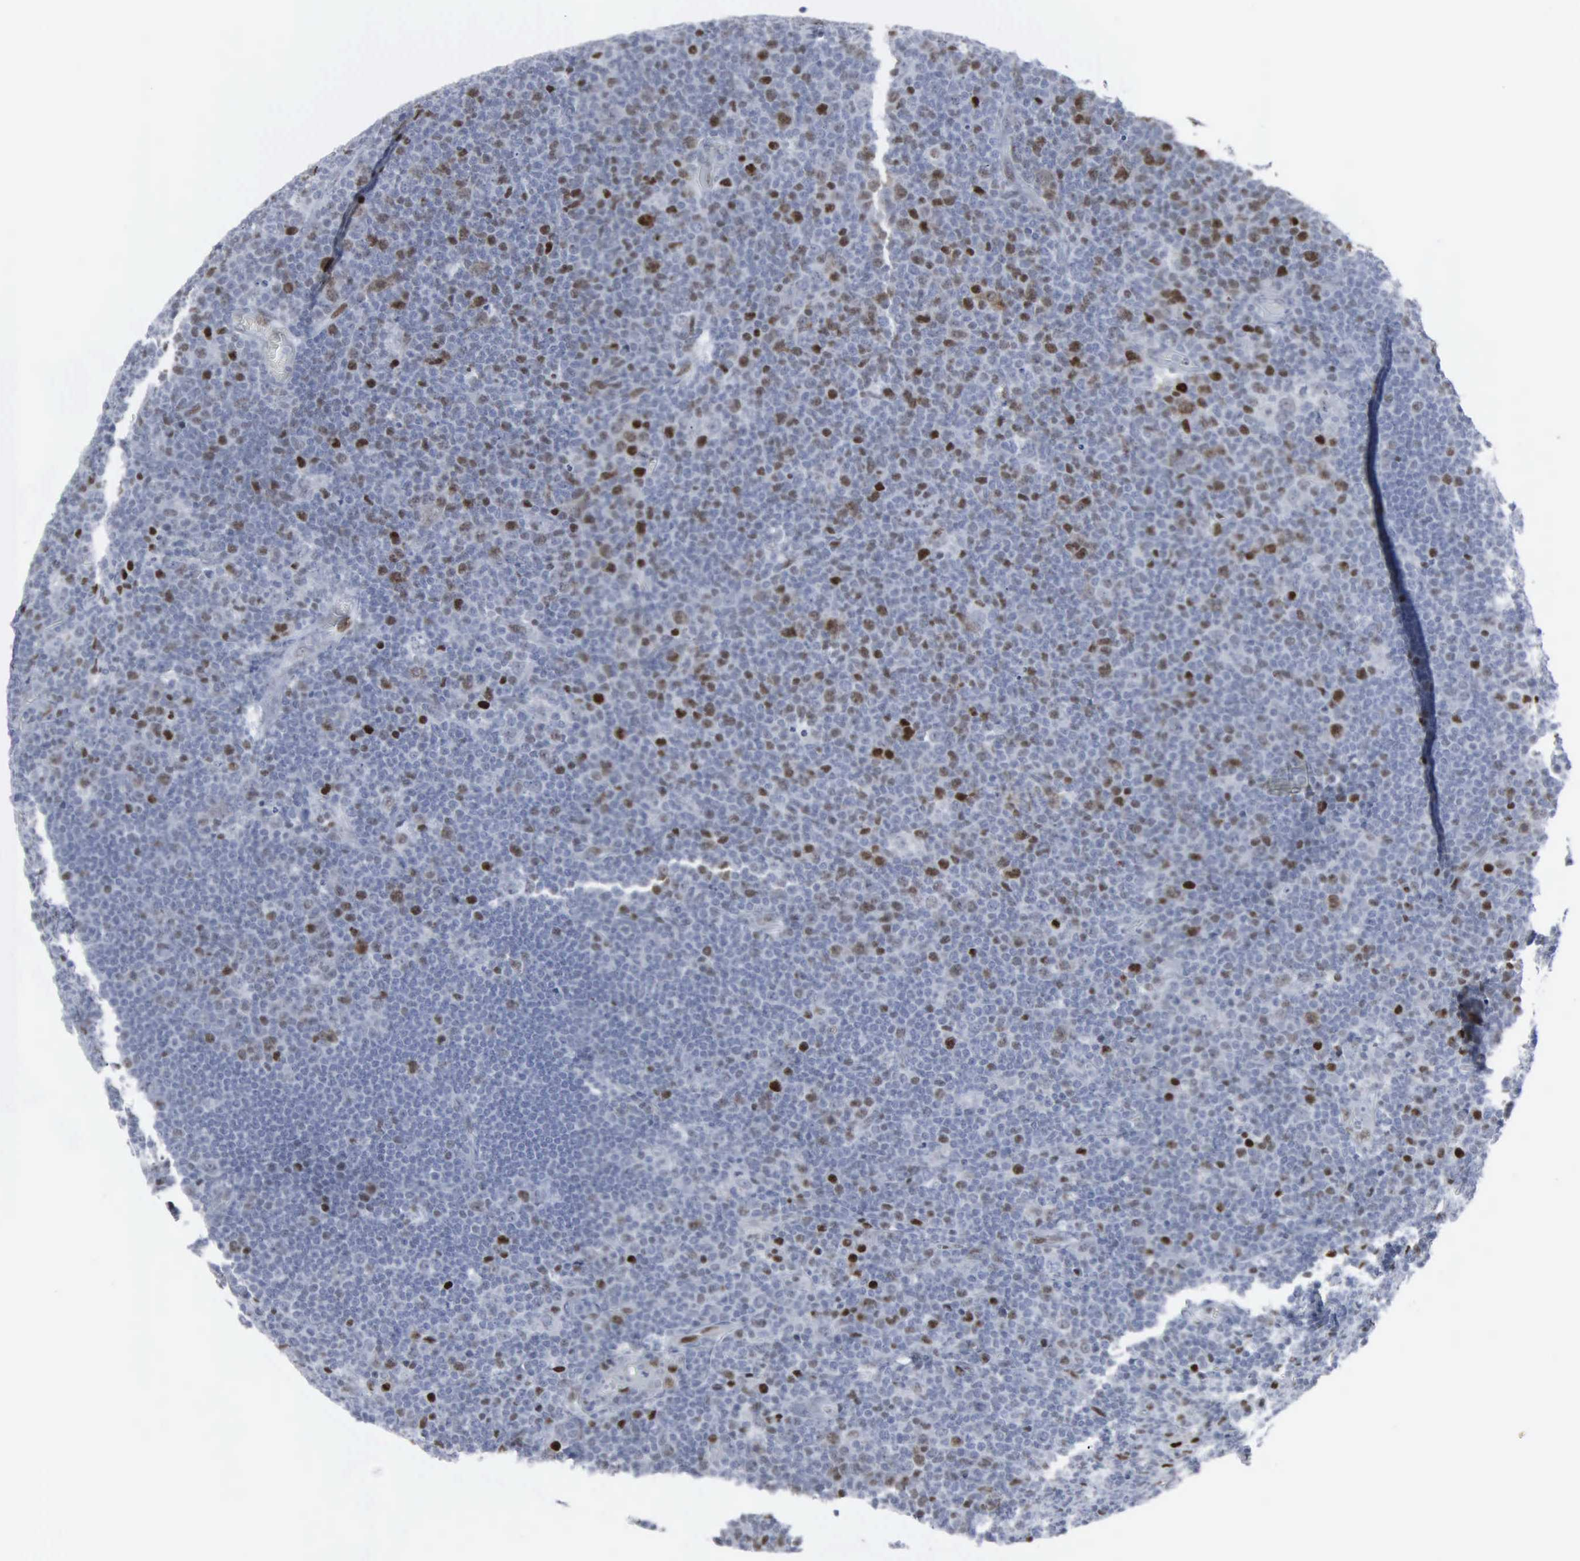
{"staining": {"intensity": "moderate", "quantity": "<25%", "location": "nuclear"}, "tissue": "lymphoma", "cell_type": "Tumor cells", "image_type": "cancer", "snomed": [{"axis": "morphology", "description": "Malignant lymphoma, non-Hodgkin's type, Low grade"}, {"axis": "topography", "description": "Lymph node"}], "caption": "This image reveals immunohistochemistry (IHC) staining of malignant lymphoma, non-Hodgkin's type (low-grade), with low moderate nuclear positivity in about <25% of tumor cells.", "gene": "CCND3", "patient": {"sex": "male", "age": 74}}